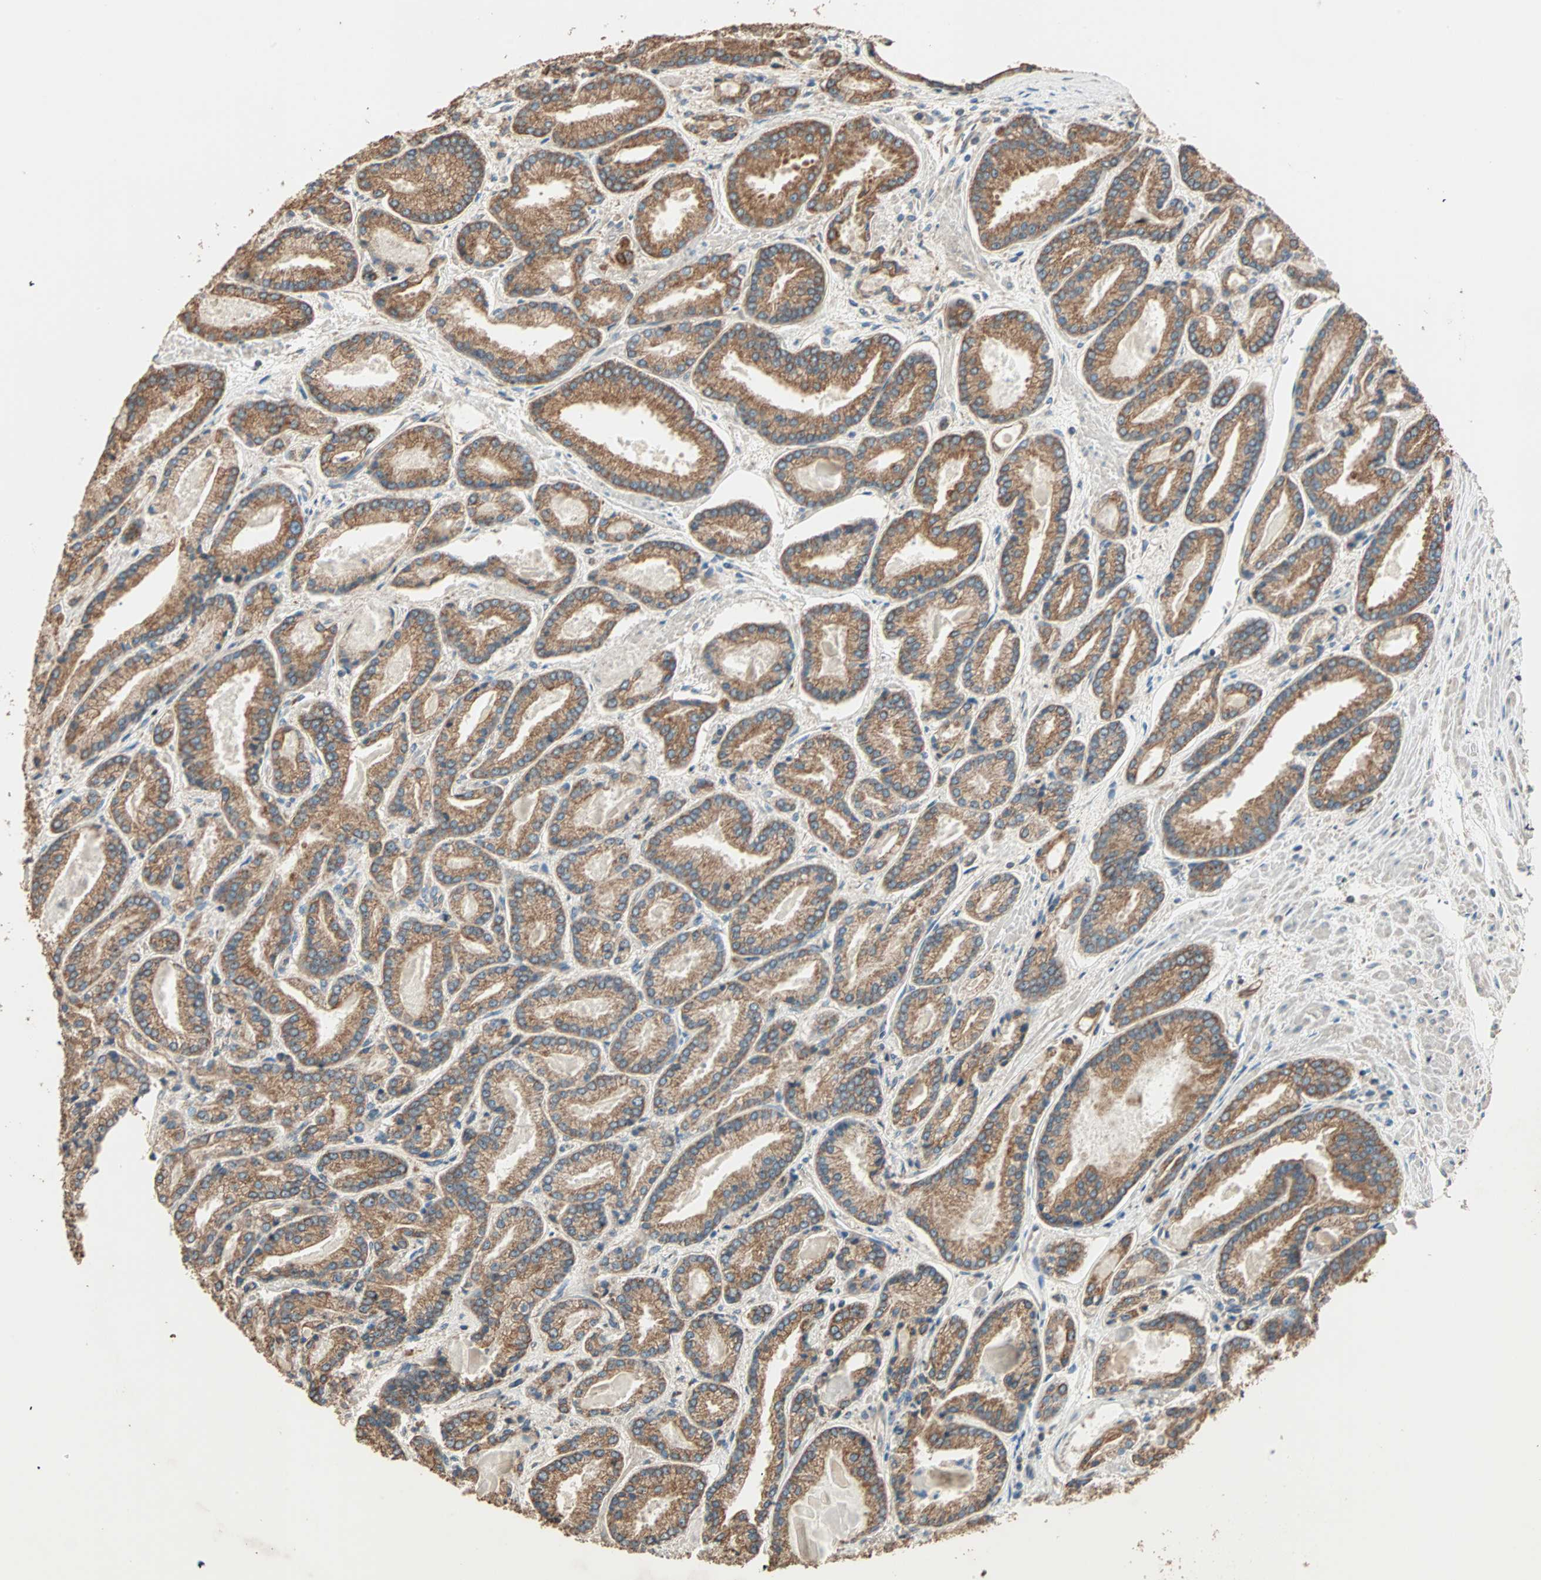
{"staining": {"intensity": "strong", "quantity": ">75%", "location": "cytoplasmic/membranous"}, "tissue": "prostate cancer", "cell_type": "Tumor cells", "image_type": "cancer", "snomed": [{"axis": "morphology", "description": "Adenocarcinoma, Low grade"}, {"axis": "topography", "description": "Prostate"}], "caption": "This is a photomicrograph of immunohistochemistry (IHC) staining of adenocarcinoma (low-grade) (prostate), which shows strong expression in the cytoplasmic/membranous of tumor cells.", "gene": "EIF4G2", "patient": {"sex": "male", "age": 59}}